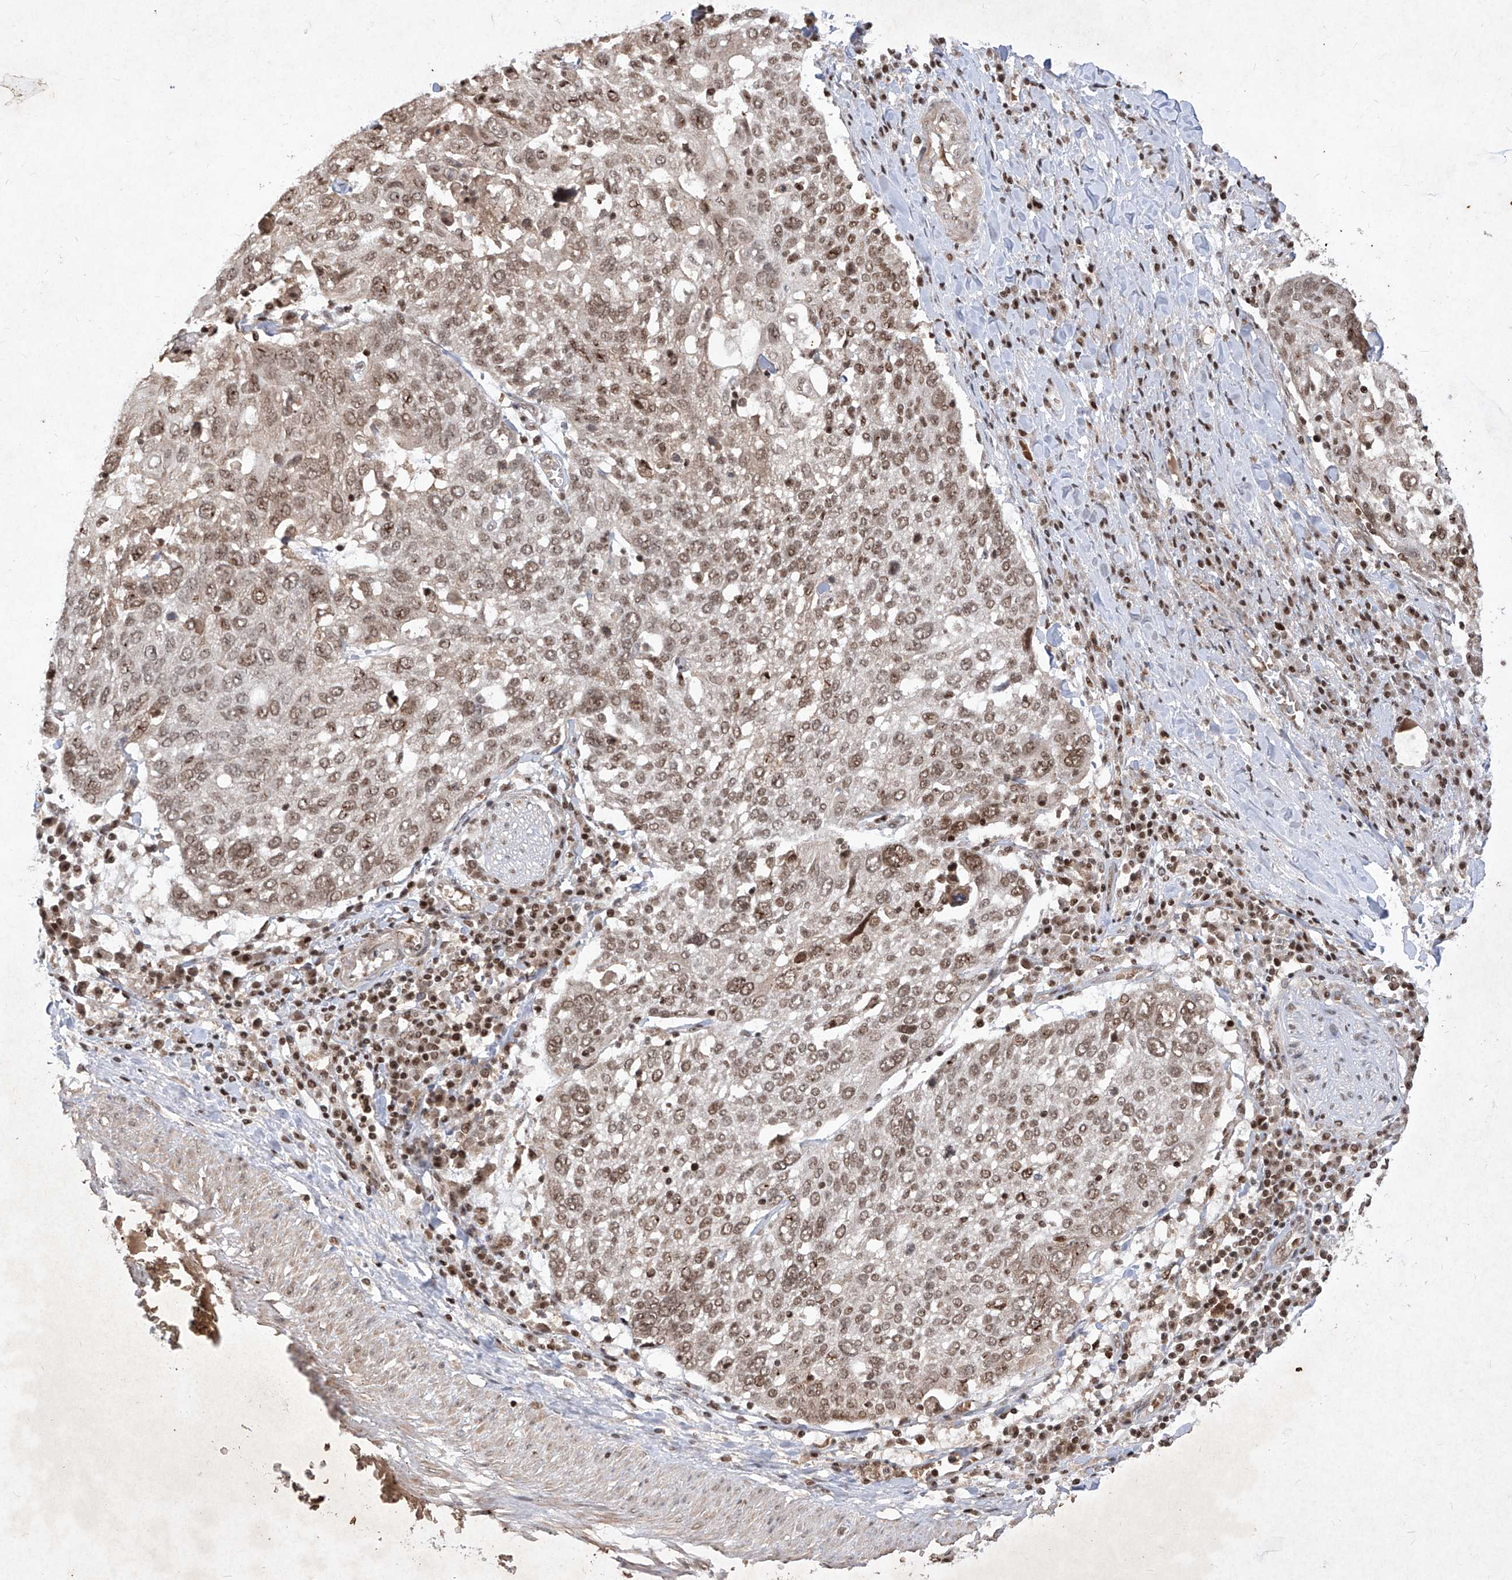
{"staining": {"intensity": "moderate", "quantity": ">75%", "location": "nuclear"}, "tissue": "lung cancer", "cell_type": "Tumor cells", "image_type": "cancer", "snomed": [{"axis": "morphology", "description": "Squamous cell carcinoma, NOS"}, {"axis": "topography", "description": "Lung"}], "caption": "A brown stain labels moderate nuclear staining of a protein in human lung cancer tumor cells. (Stains: DAB (3,3'-diaminobenzidine) in brown, nuclei in blue, Microscopy: brightfield microscopy at high magnification).", "gene": "IRF2", "patient": {"sex": "male", "age": 65}}